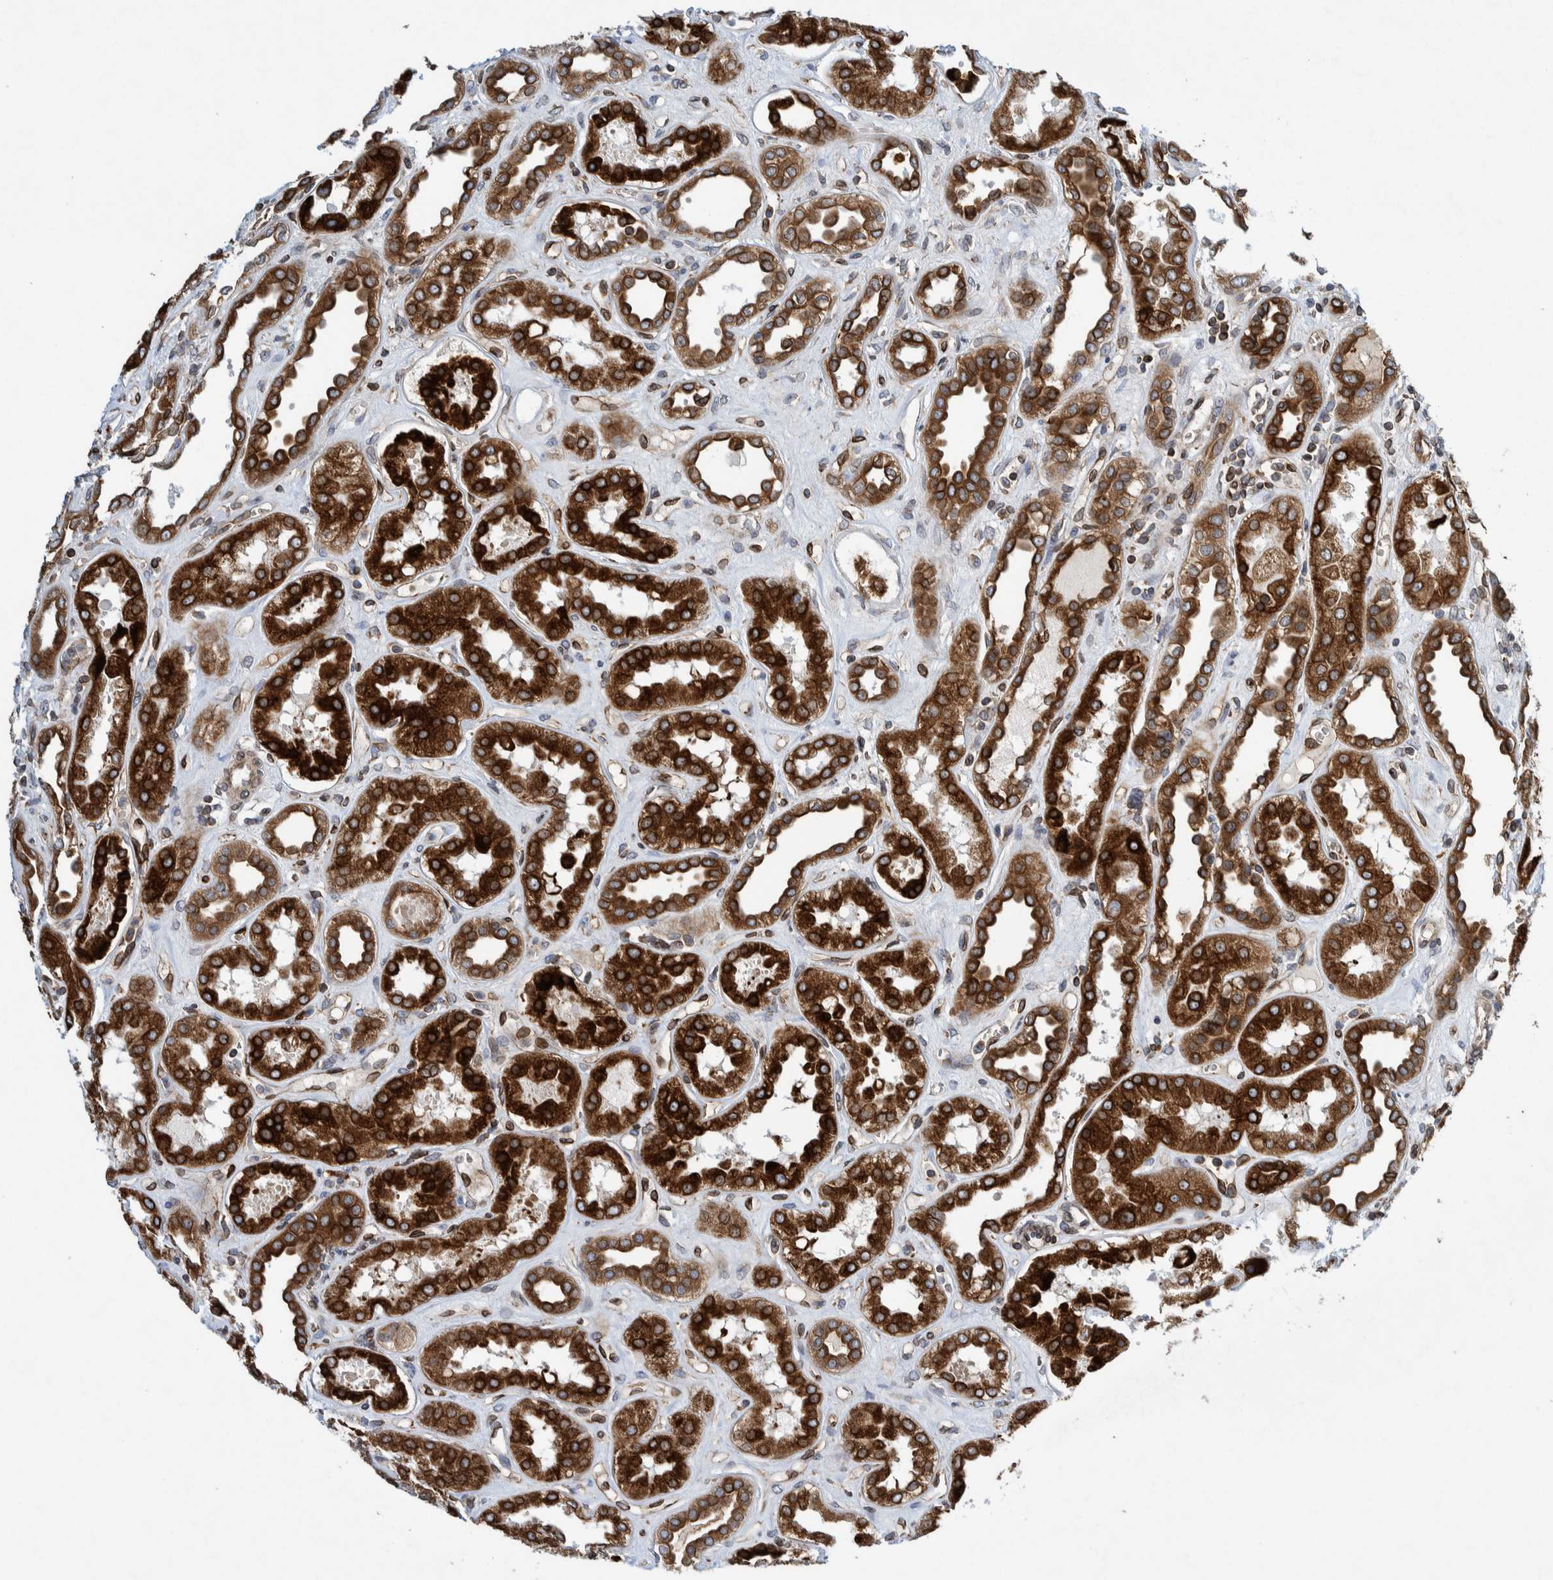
{"staining": {"intensity": "moderate", "quantity": "25%-75%", "location": "cytoplasmic/membranous"}, "tissue": "kidney", "cell_type": "Cells in glomeruli", "image_type": "normal", "snomed": [{"axis": "morphology", "description": "Normal tissue, NOS"}, {"axis": "topography", "description": "Kidney"}], "caption": "Kidney stained with immunohistochemistry displays moderate cytoplasmic/membranous staining in approximately 25%-75% of cells in glomeruli.", "gene": "THEM6", "patient": {"sex": "male", "age": 59}}